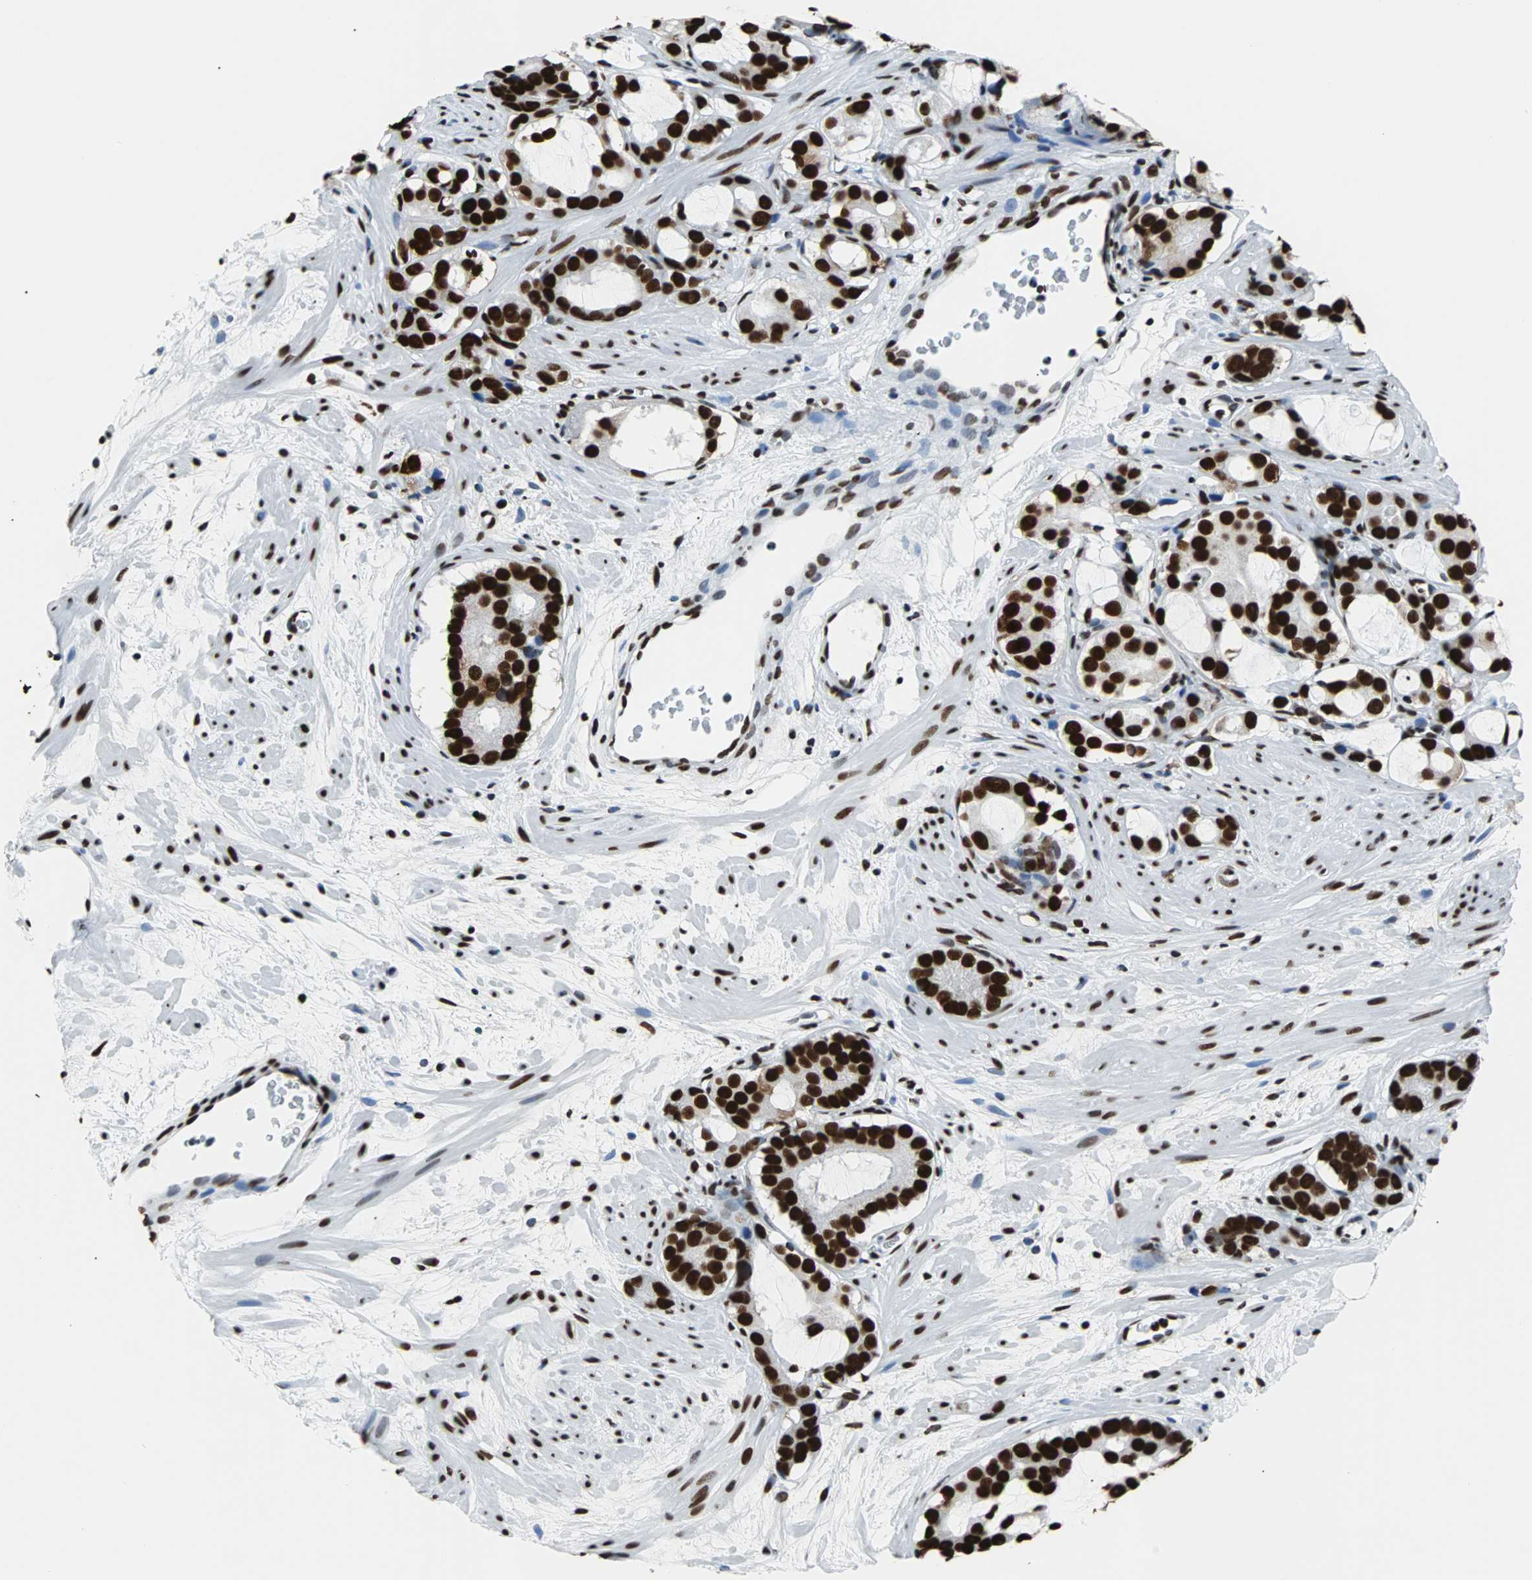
{"staining": {"intensity": "strong", "quantity": ">75%", "location": "cytoplasmic/membranous,nuclear"}, "tissue": "prostate cancer", "cell_type": "Tumor cells", "image_type": "cancer", "snomed": [{"axis": "morphology", "description": "Adenocarcinoma, Low grade"}, {"axis": "topography", "description": "Prostate"}], "caption": "This photomicrograph exhibits IHC staining of human prostate cancer, with high strong cytoplasmic/membranous and nuclear staining in about >75% of tumor cells.", "gene": "FUBP1", "patient": {"sex": "male", "age": 57}}